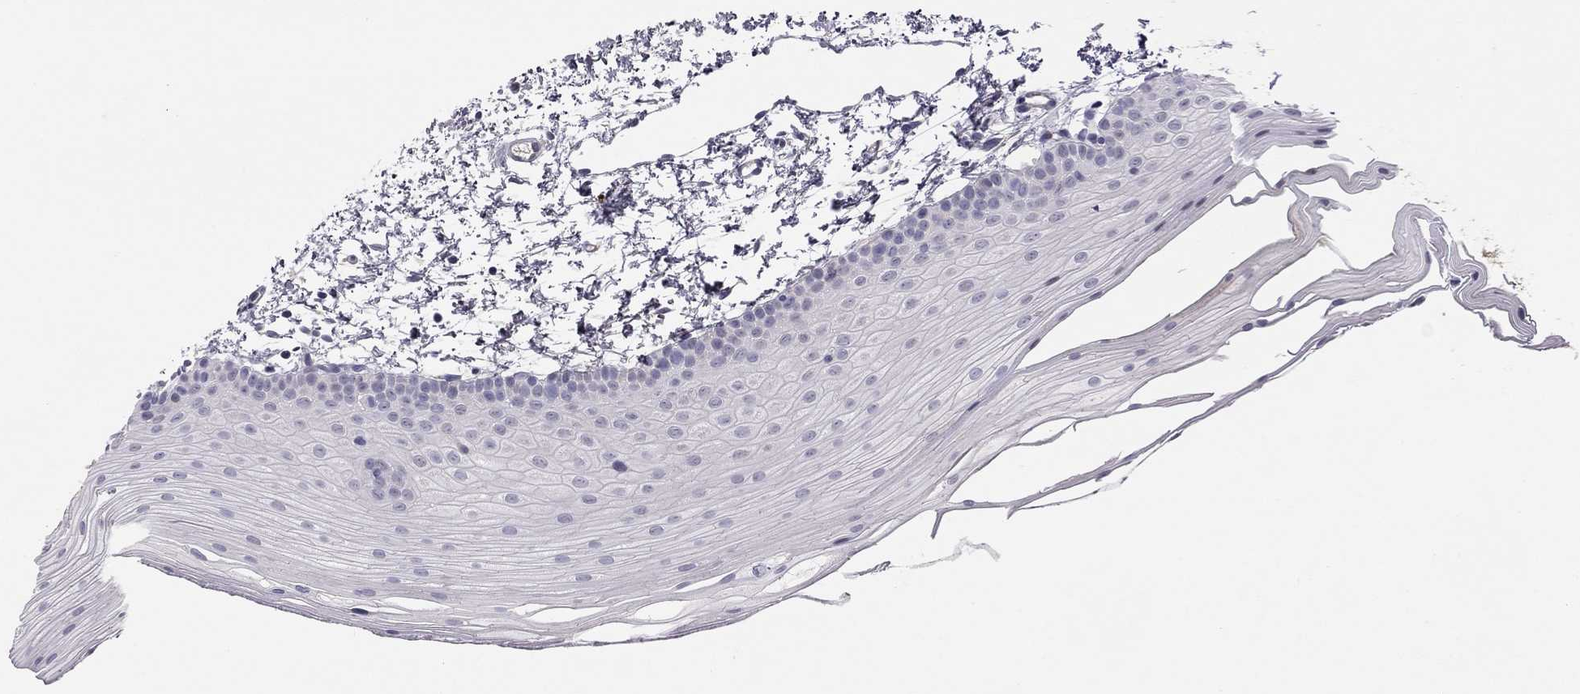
{"staining": {"intensity": "negative", "quantity": "none", "location": "none"}, "tissue": "oral mucosa", "cell_type": "Squamous epithelial cells", "image_type": "normal", "snomed": [{"axis": "morphology", "description": "Normal tissue, NOS"}, {"axis": "topography", "description": "Oral tissue"}], "caption": "An IHC image of unremarkable oral mucosa is shown. There is no staining in squamous epithelial cells of oral mucosa. (DAB immunohistochemistry, high magnification).", "gene": "C8orf88", "patient": {"sex": "female", "age": 57}}